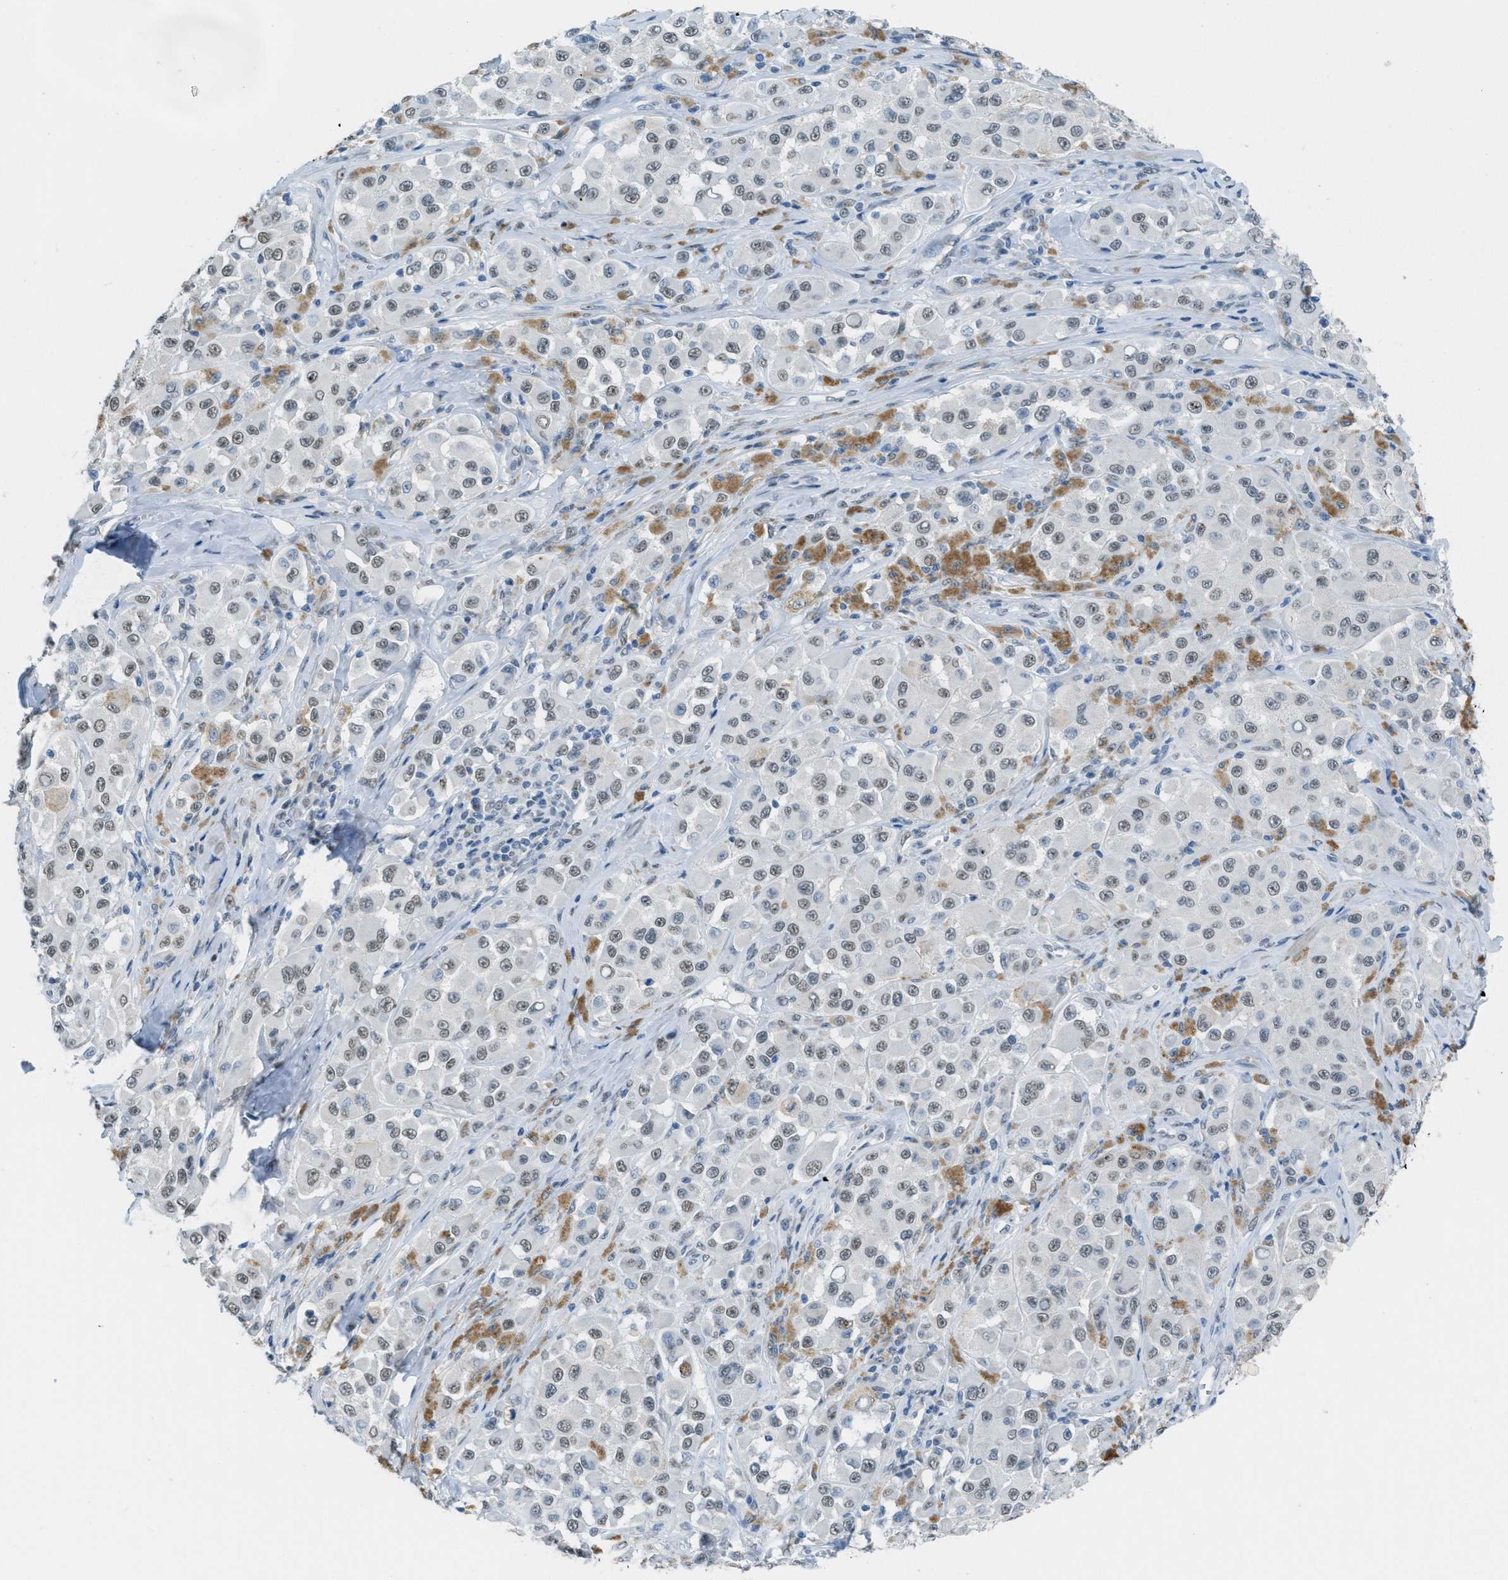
{"staining": {"intensity": "weak", "quantity": "25%-75%", "location": "nuclear"}, "tissue": "melanoma", "cell_type": "Tumor cells", "image_type": "cancer", "snomed": [{"axis": "morphology", "description": "Malignant melanoma, NOS"}, {"axis": "topography", "description": "Skin"}], "caption": "Tumor cells demonstrate low levels of weak nuclear expression in about 25%-75% of cells in human malignant melanoma.", "gene": "TTC13", "patient": {"sex": "male", "age": 84}}